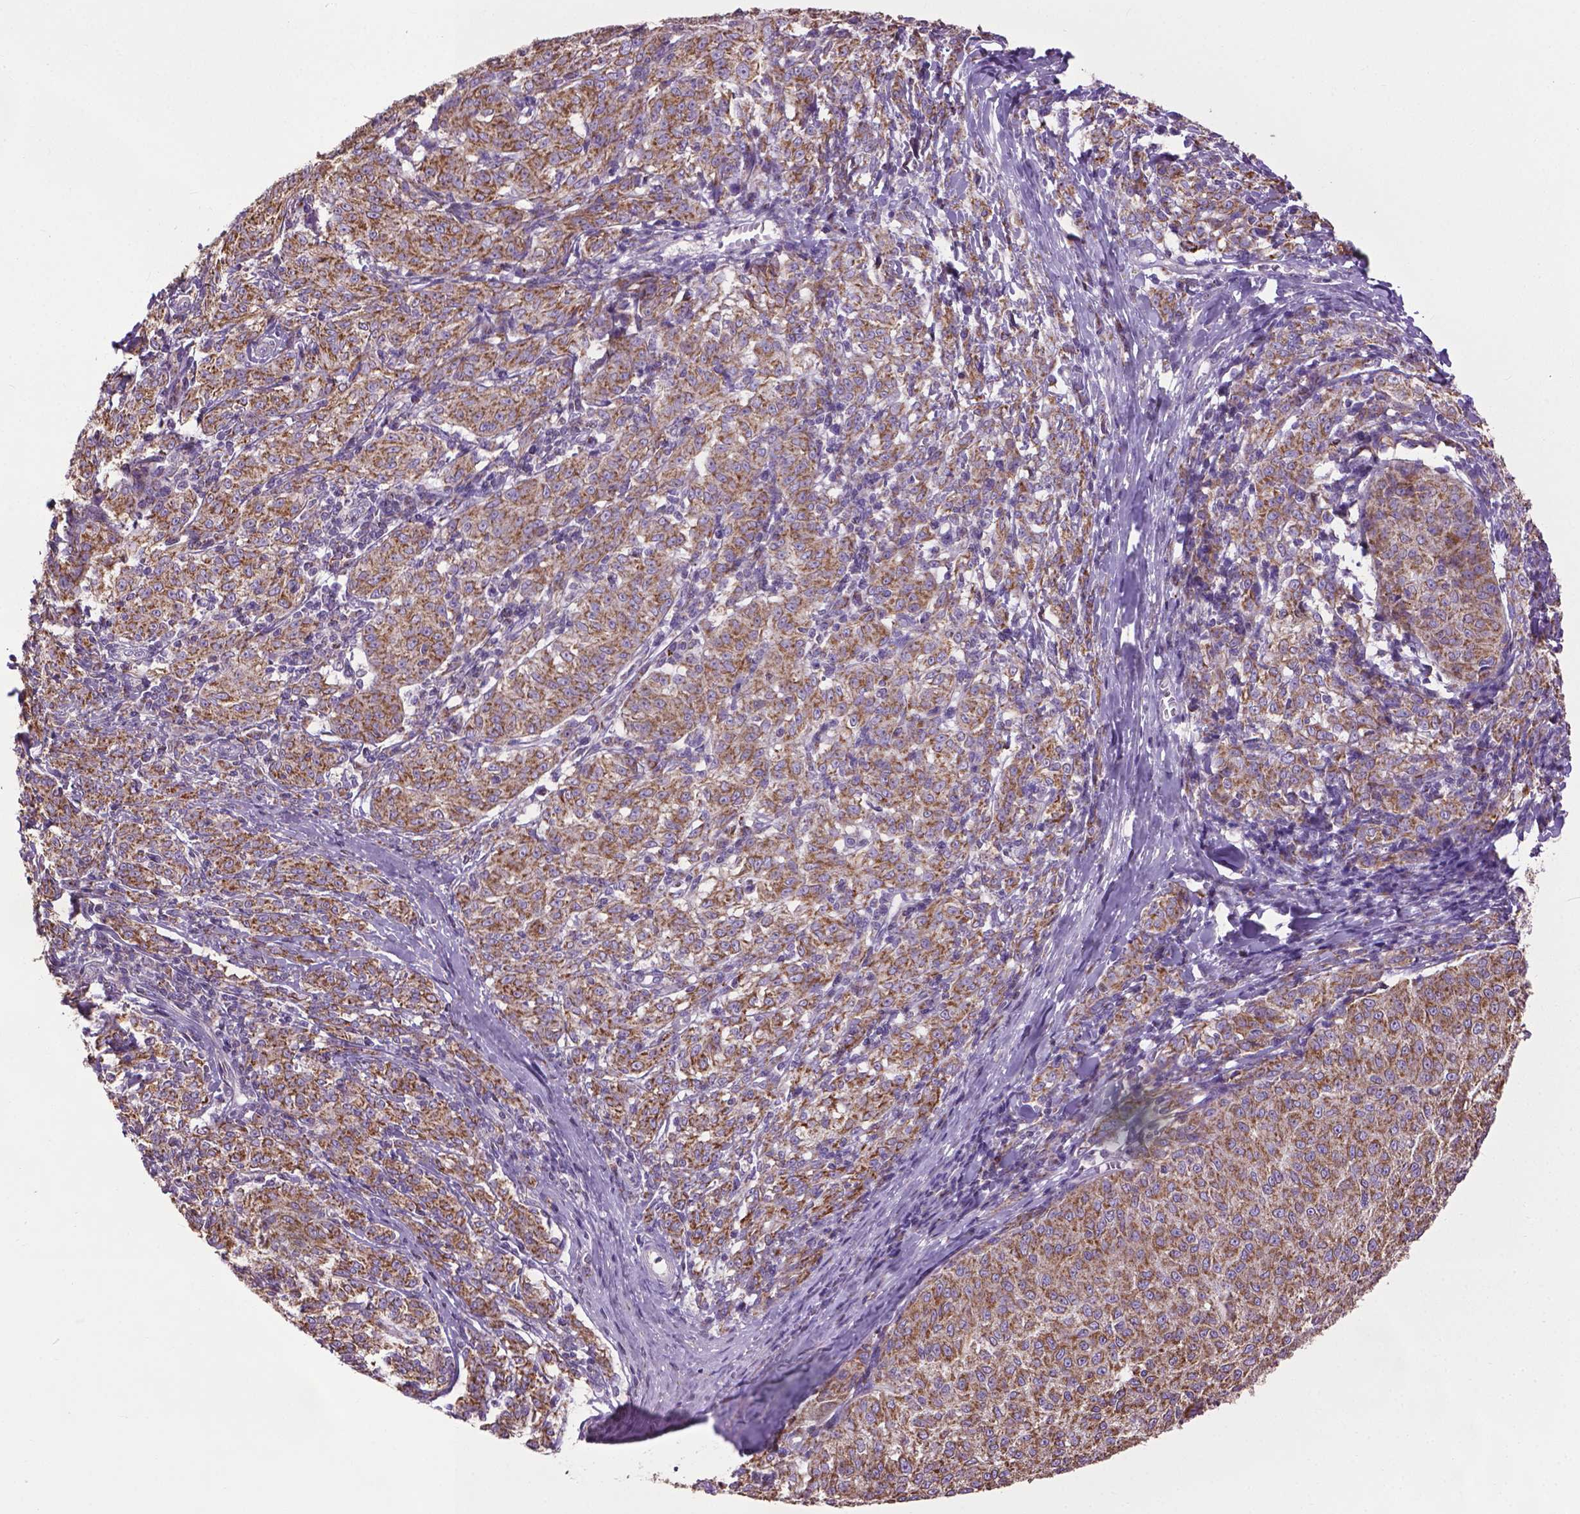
{"staining": {"intensity": "moderate", "quantity": ">75%", "location": "cytoplasmic/membranous"}, "tissue": "melanoma", "cell_type": "Tumor cells", "image_type": "cancer", "snomed": [{"axis": "morphology", "description": "Malignant melanoma, NOS"}, {"axis": "topography", "description": "Skin"}], "caption": "Approximately >75% of tumor cells in melanoma reveal moderate cytoplasmic/membranous protein expression as visualized by brown immunohistochemical staining.", "gene": "VDAC1", "patient": {"sex": "female", "age": 72}}